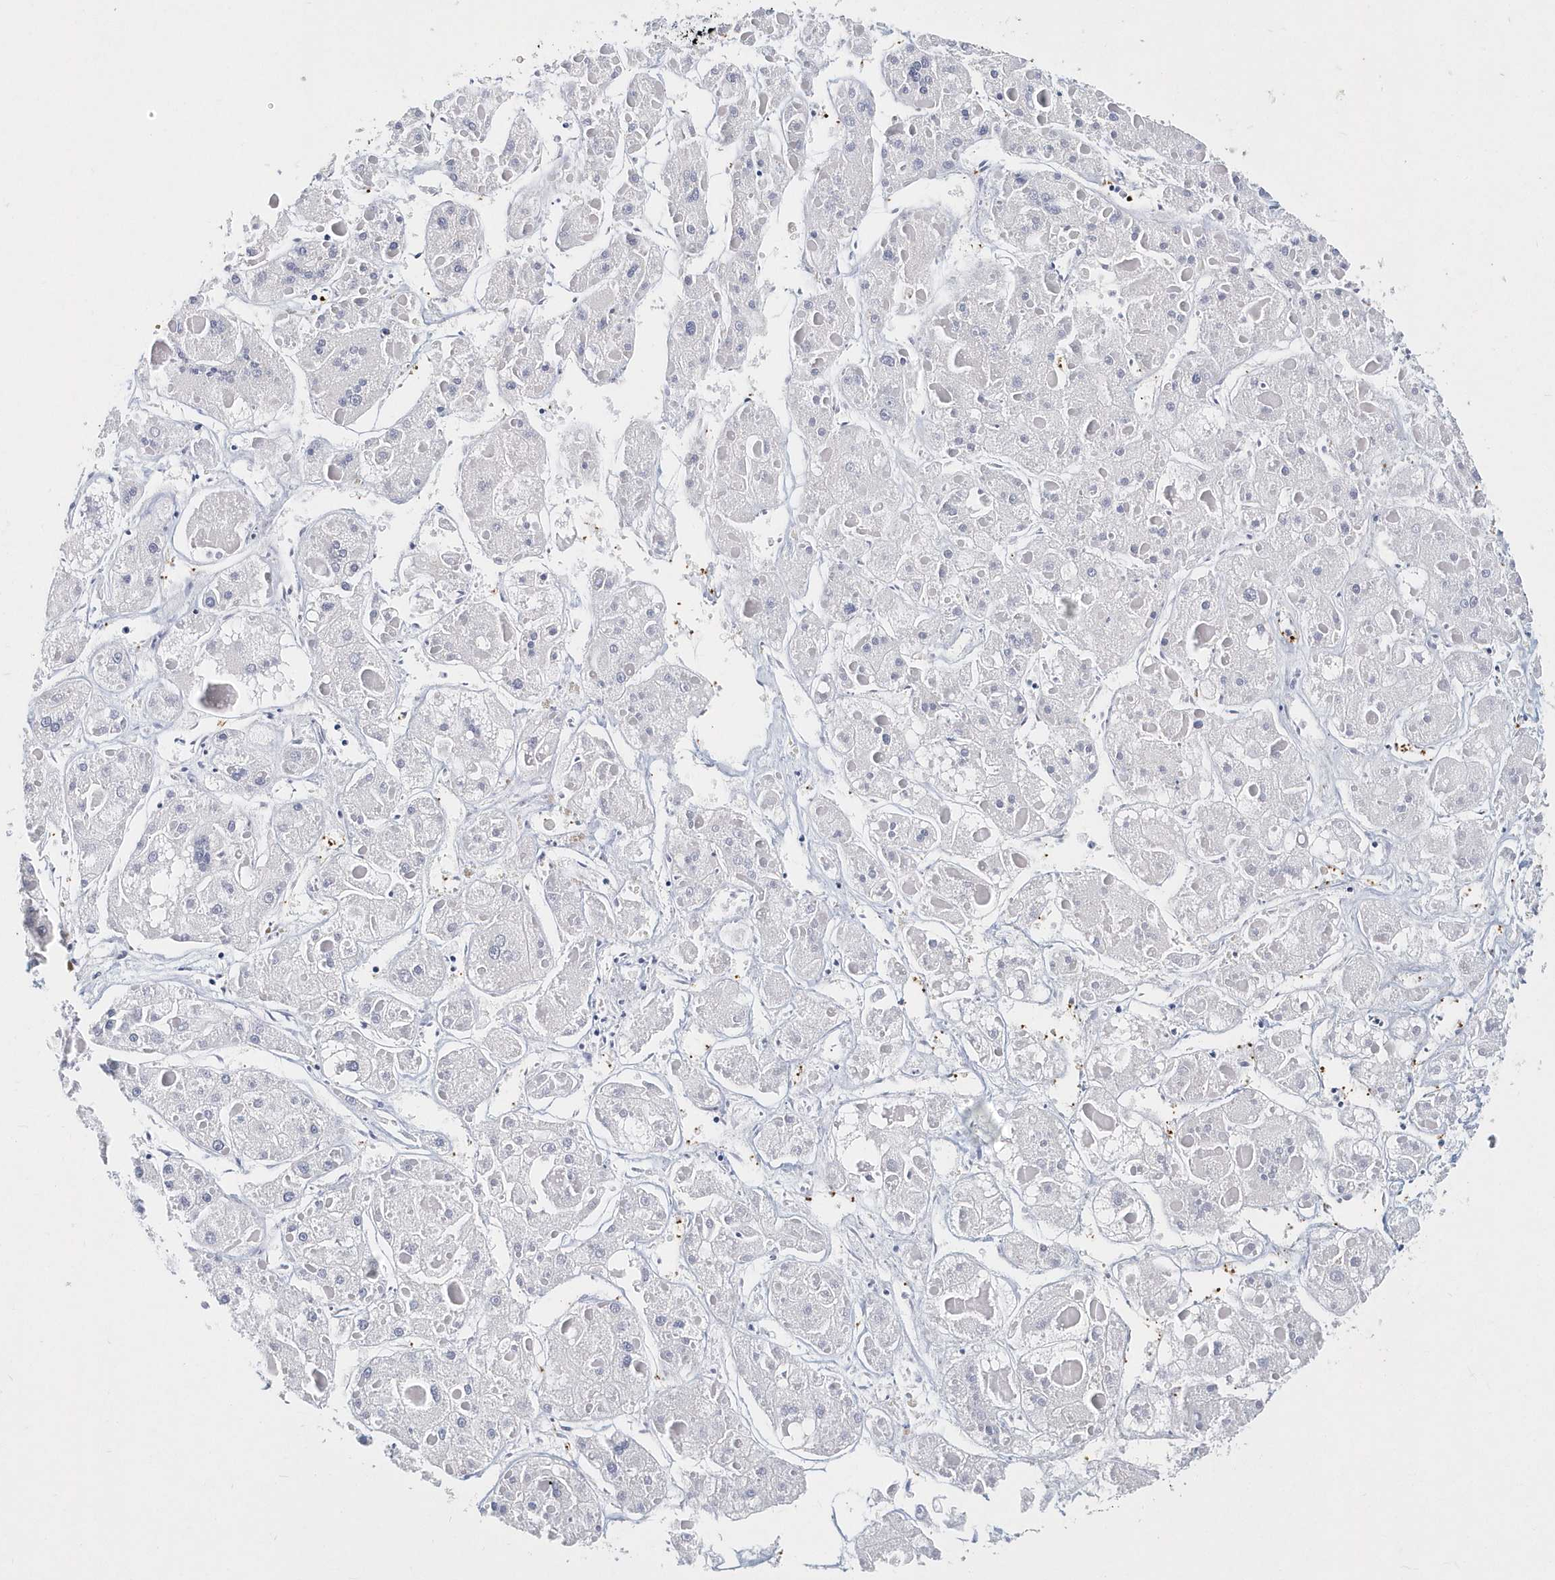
{"staining": {"intensity": "negative", "quantity": "none", "location": "none"}, "tissue": "liver cancer", "cell_type": "Tumor cells", "image_type": "cancer", "snomed": [{"axis": "morphology", "description": "Carcinoma, Hepatocellular, NOS"}, {"axis": "topography", "description": "Liver"}], "caption": "IHC image of human hepatocellular carcinoma (liver) stained for a protein (brown), which reveals no positivity in tumor cells. (DAB (3,3'-diaminobenzidine) immunohistochemistry with hematoxylin counter stain).", "gene": "ITGA2B", "patient": {"sex": "female", "age": 73}}